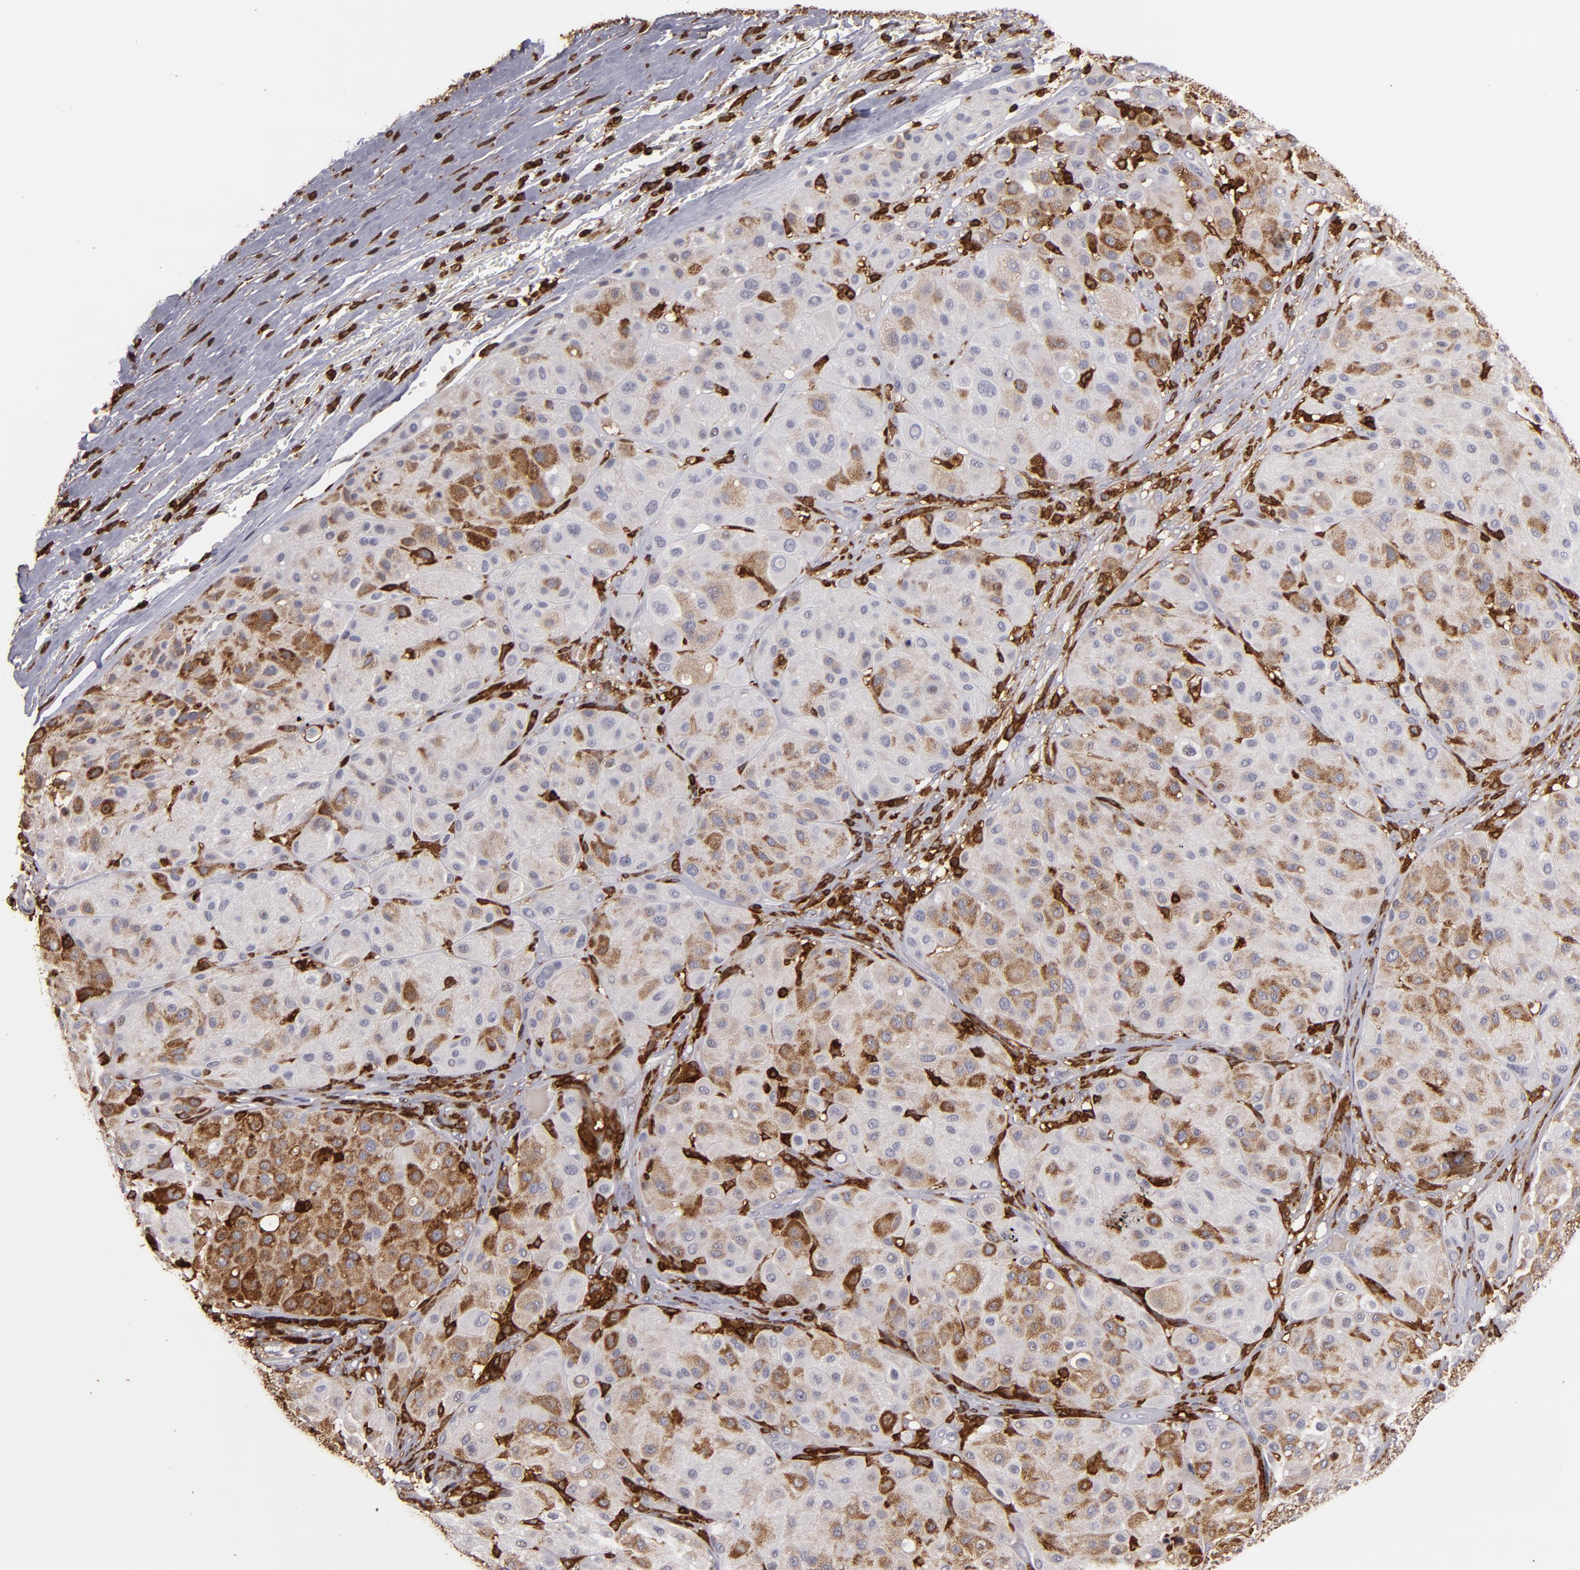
{"staining": {"intensity": "negative", "quantity": "none", "location": "none"}, "tissue": "melanoma", "cell_type": "Tumor cells", "image_type": "cancer", "snomed": [{"axis": "morphology", "description": "Normal tissue, NOS"}, {"axis": "morphology", "description": "Malignant melanoma, Metastatic site"}, {"axis": "topography", "description": "Skin"}], "caption": "Immunohistochemical staining of malignant melanoma (metastatic site) demonstrates no significant positivity in tumor cells.", "gene": "WAS", "patient": {"sex": "male", "age": 41}}